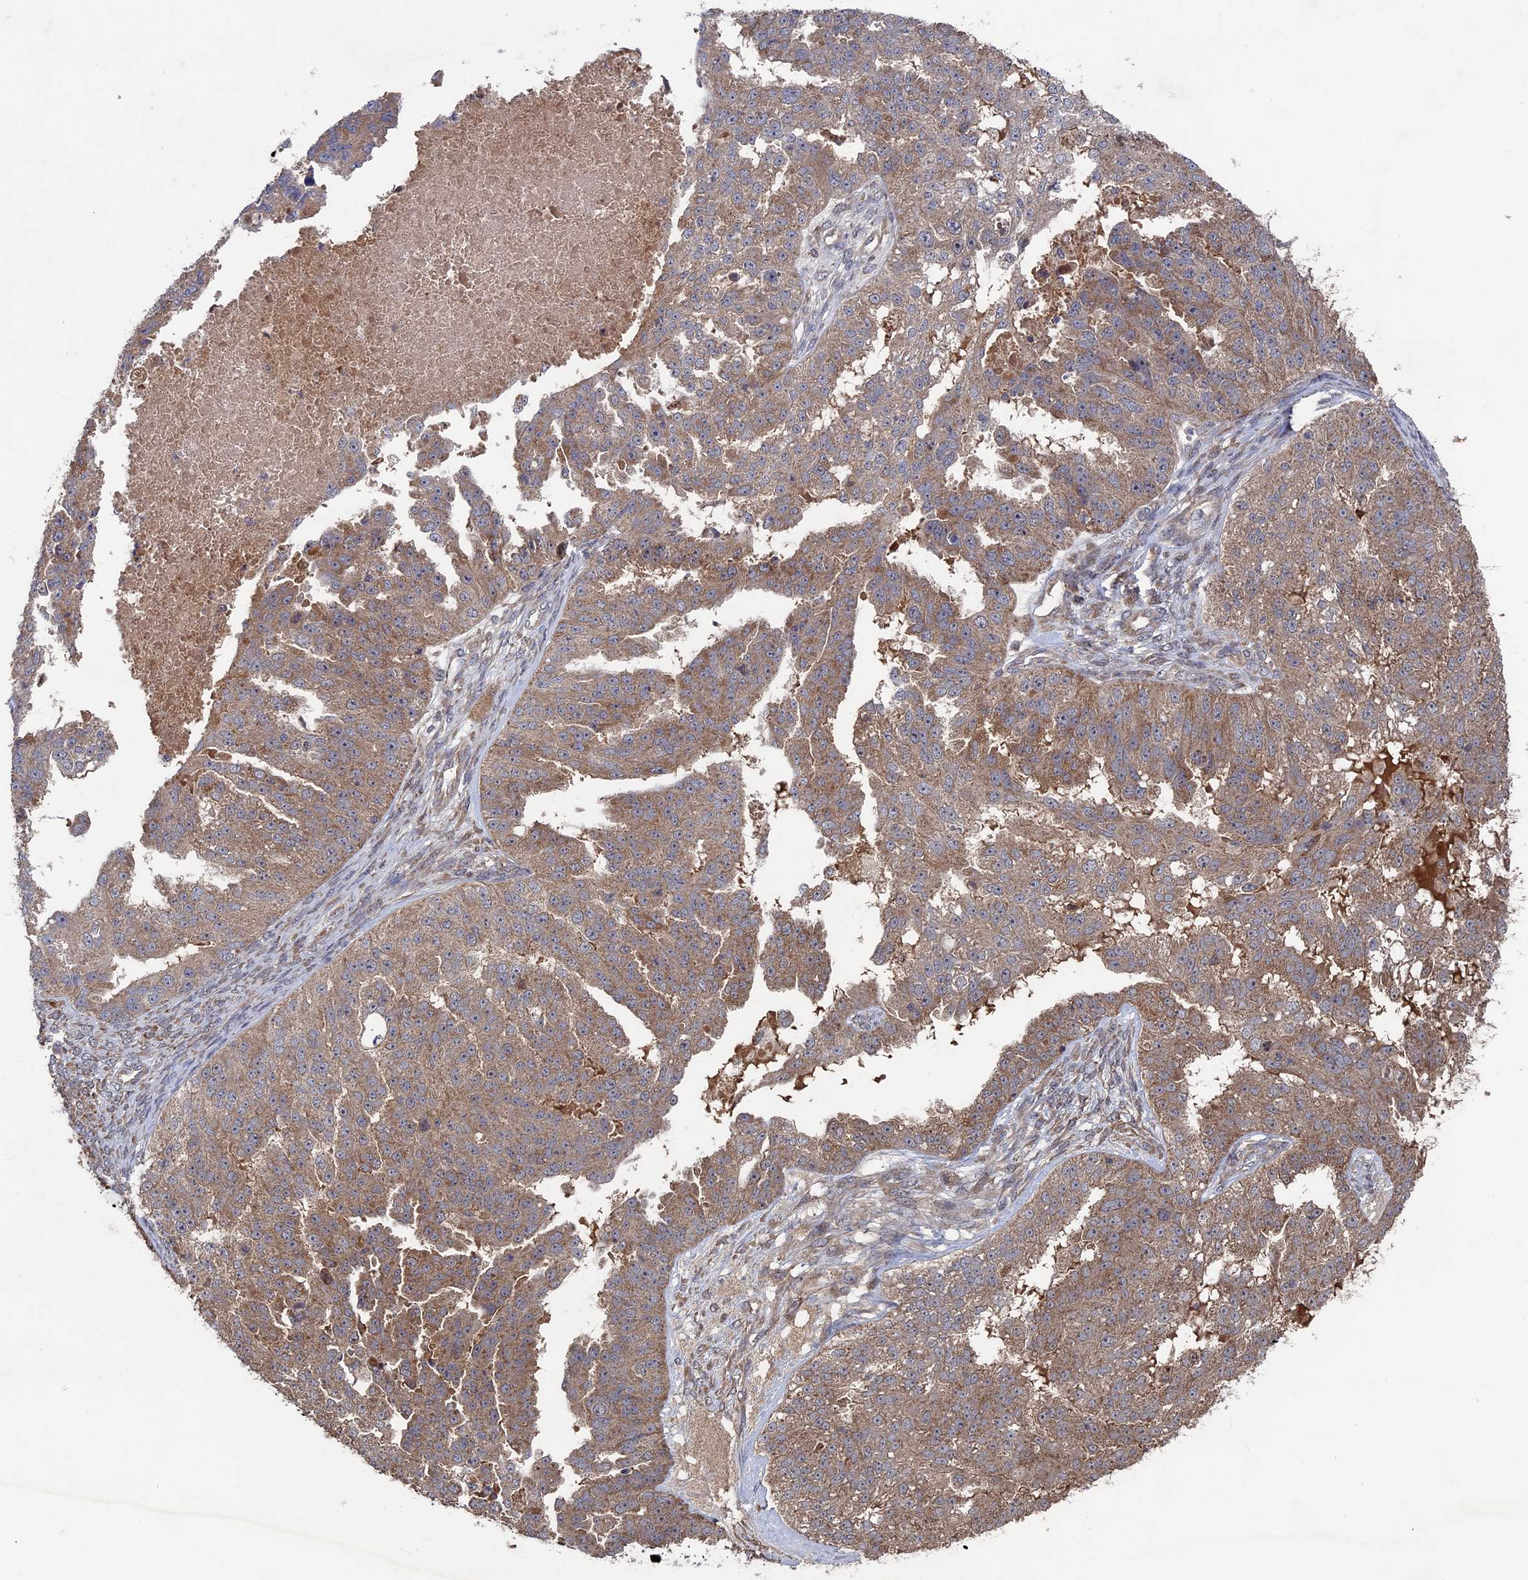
{"staining": {"intensity": "moderate", "quantity": ">75%", "location": "cytoplasmic/membranous"}, "tissue": "ovarian cancer", "cell_type": "Tumor cells", "image_type": "cancer", "snomed": [{"axis": "morphology", "description": "Cystadenocarcinoma, serous, NOS"}, {"axis": "topography", "description": "Ovary"}], "caption": "Immunohistochemistry of ovarian cancer (serous cystadenocarcinoma) exhibits medium levels of moderate cytoplasmic/membranous staining in about >75% of tumor cells. The protein is stained brown, and the nuclei are stained in blue (DAB (3,3'-diaminobenzidine) IHC with brightfield microscopy, high magnification).", "gene": "RAB15", "patient": {"sex": "female", "age": 58}}